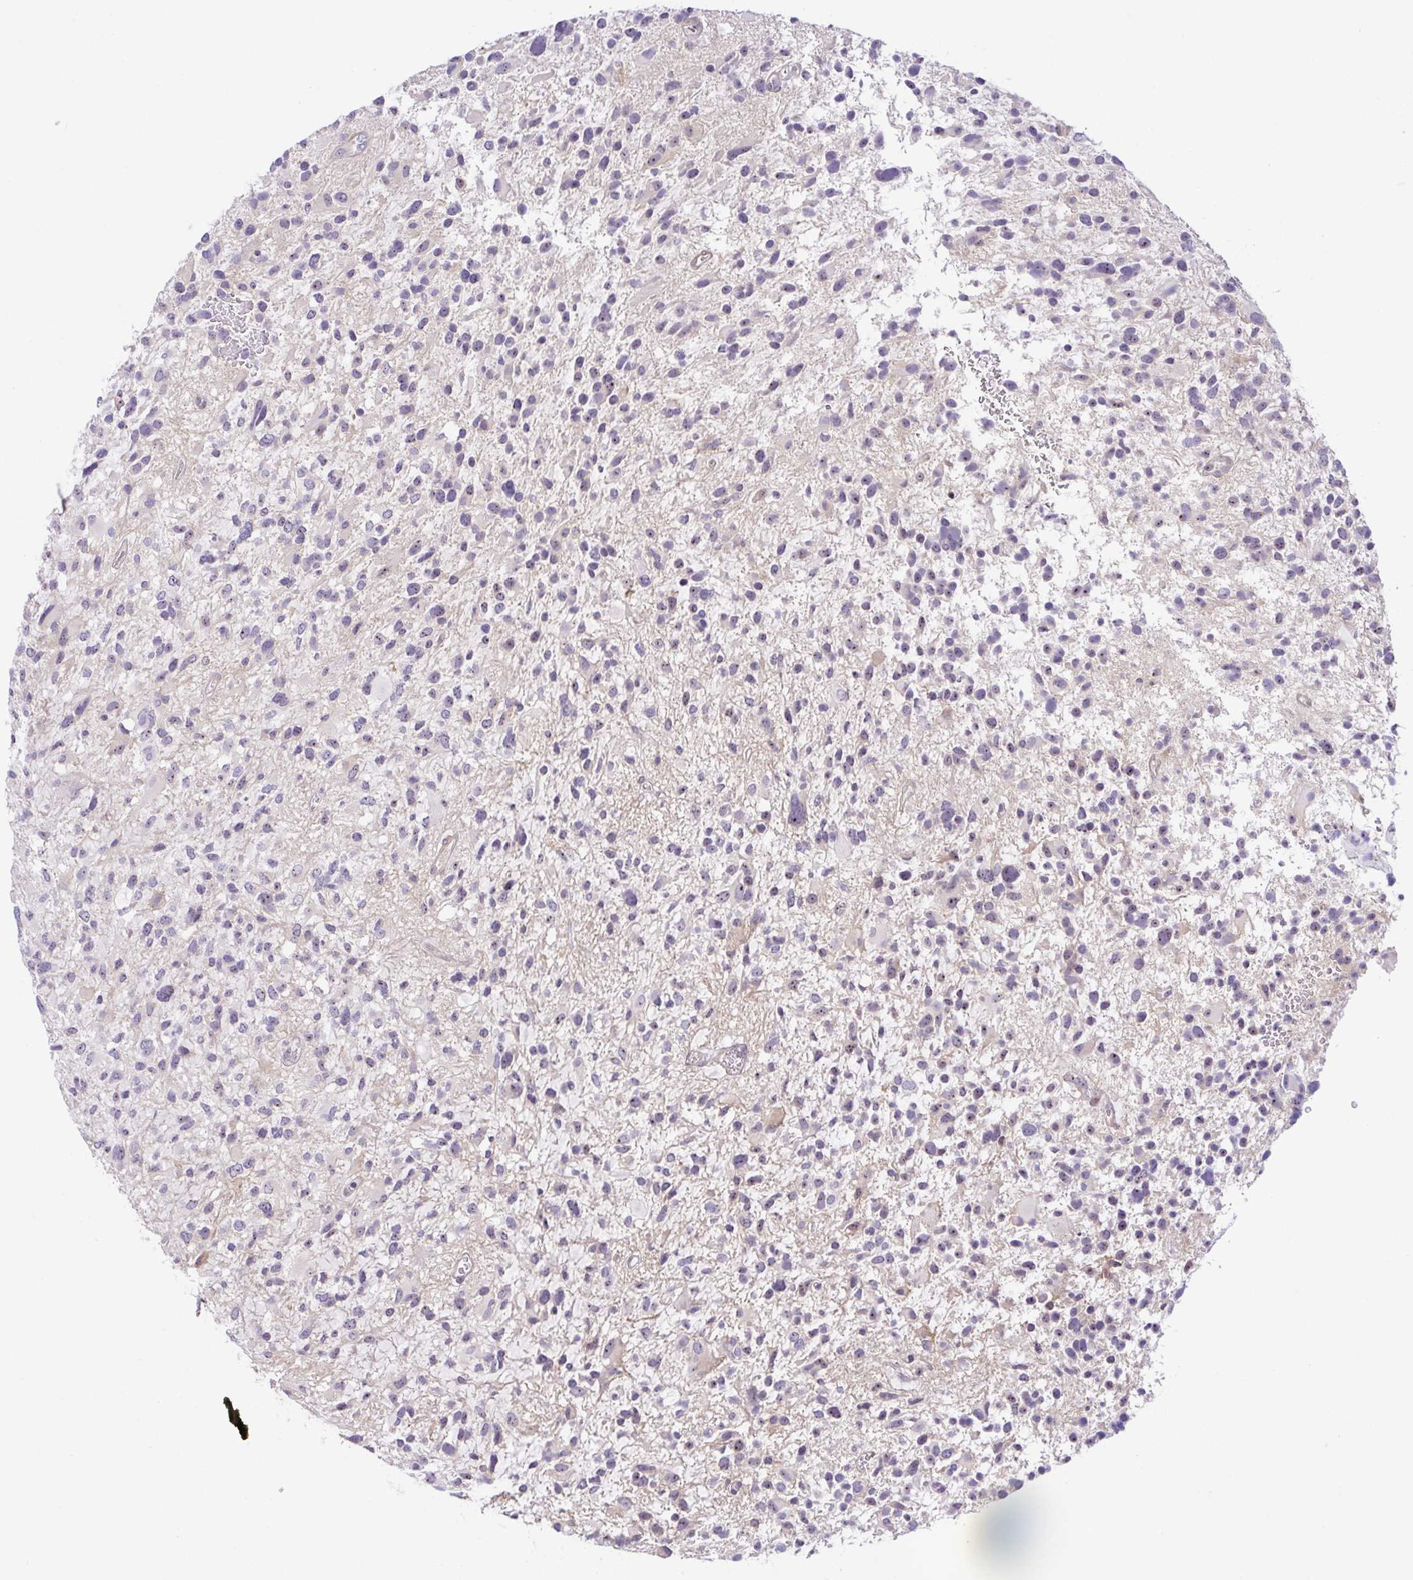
{"staining": {"intensity": "moderate", "quantity": "<25%", "location": "nuclear"}, "tissue": "glioma", "cell_type": "Tumor cells", "image_type": "cancer", "snomed": [{"axis": "morphology", "description": "Glioma, malignant, High grade"}, {"axis": "topography", "description": "Brain"}], "caption": "There is low levels of moderate nuclear positivity in tumor cells of malignant glioma (high-grade), as demonstrated by immunohistochemical staining (brown color).", "gene": "MXRA8", "patient": {"sex": "female", "age": 11}}